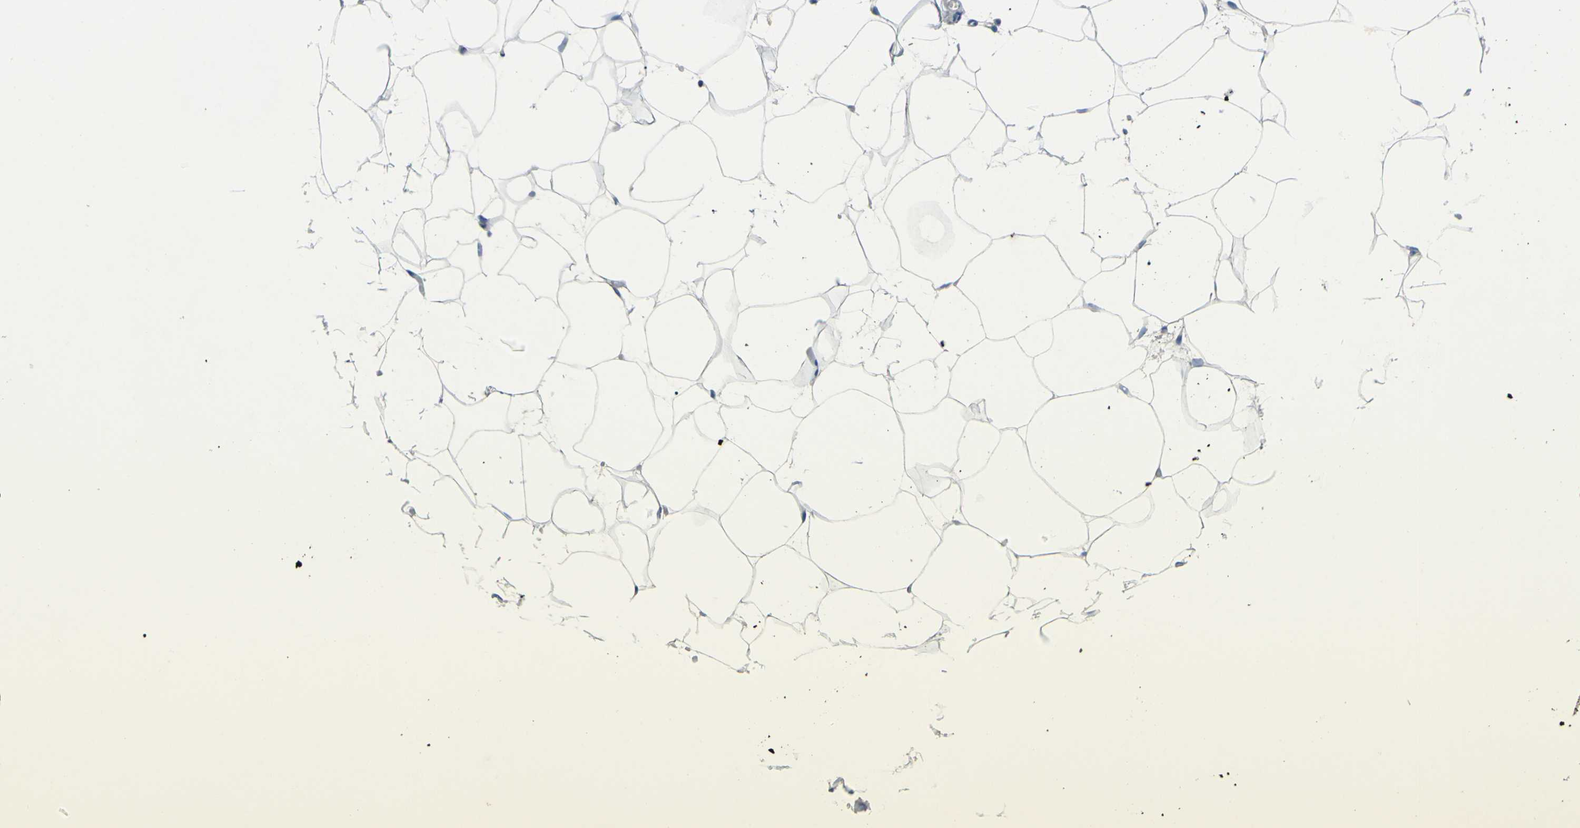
{"staining": {"intensity": "negative", "quantity": "none", "location": "none"}, "tissue": "adipose tissue", "cell_type": "Adipocytes", "image_type": "normal", "snomed": [{"axis": "morphology", "description": "Normal tissue, NOS"}, {"axis": "topography", "description": "Breast"}, {"axis": "topography", "description": "Adipose tissue"}], "caption": "The photomicrograph demonstrates no significant staining in adipocytes of adipose tissue. (DAB IHC, high magnification).", "gene": "CDH10", "patient": {"sex": "female", "age": 25}}